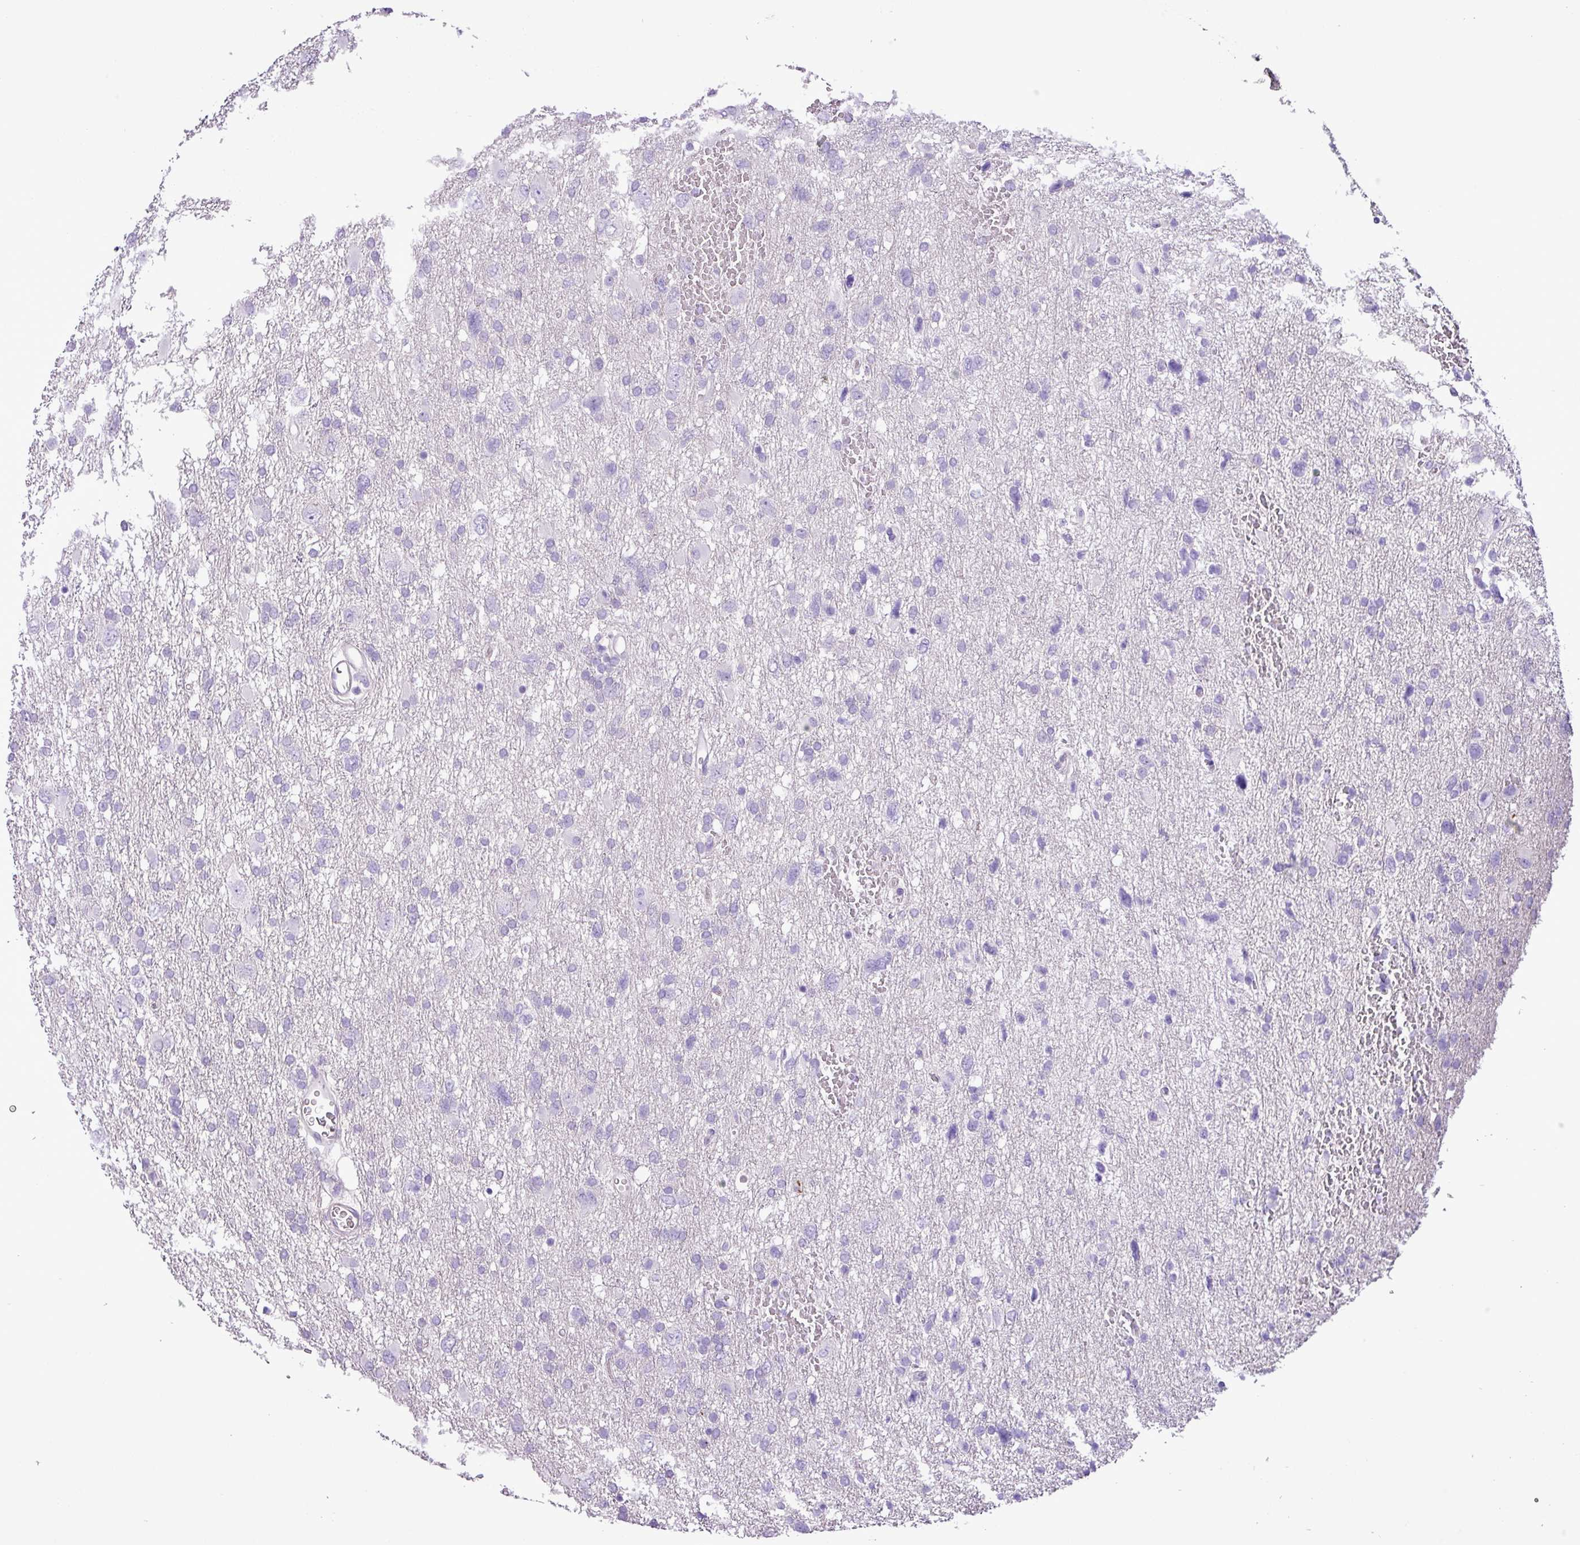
{"staining": {"intensity": "negative", "quantity": "none", "location": "none"}, "tissue": "glioma", "cell_type": "Tumor cells", "image_type": "cancer", "snomed": [{"axis": "morphology", "description": "Glioma, malignant, High grade"}, {"axis": "topography", "description": "Brain"}], "caption": "Tumor cells show no significant protein positivity in glioma.", "gene": "ZNF334", "patient": {"sex": "male", "age": 61}}